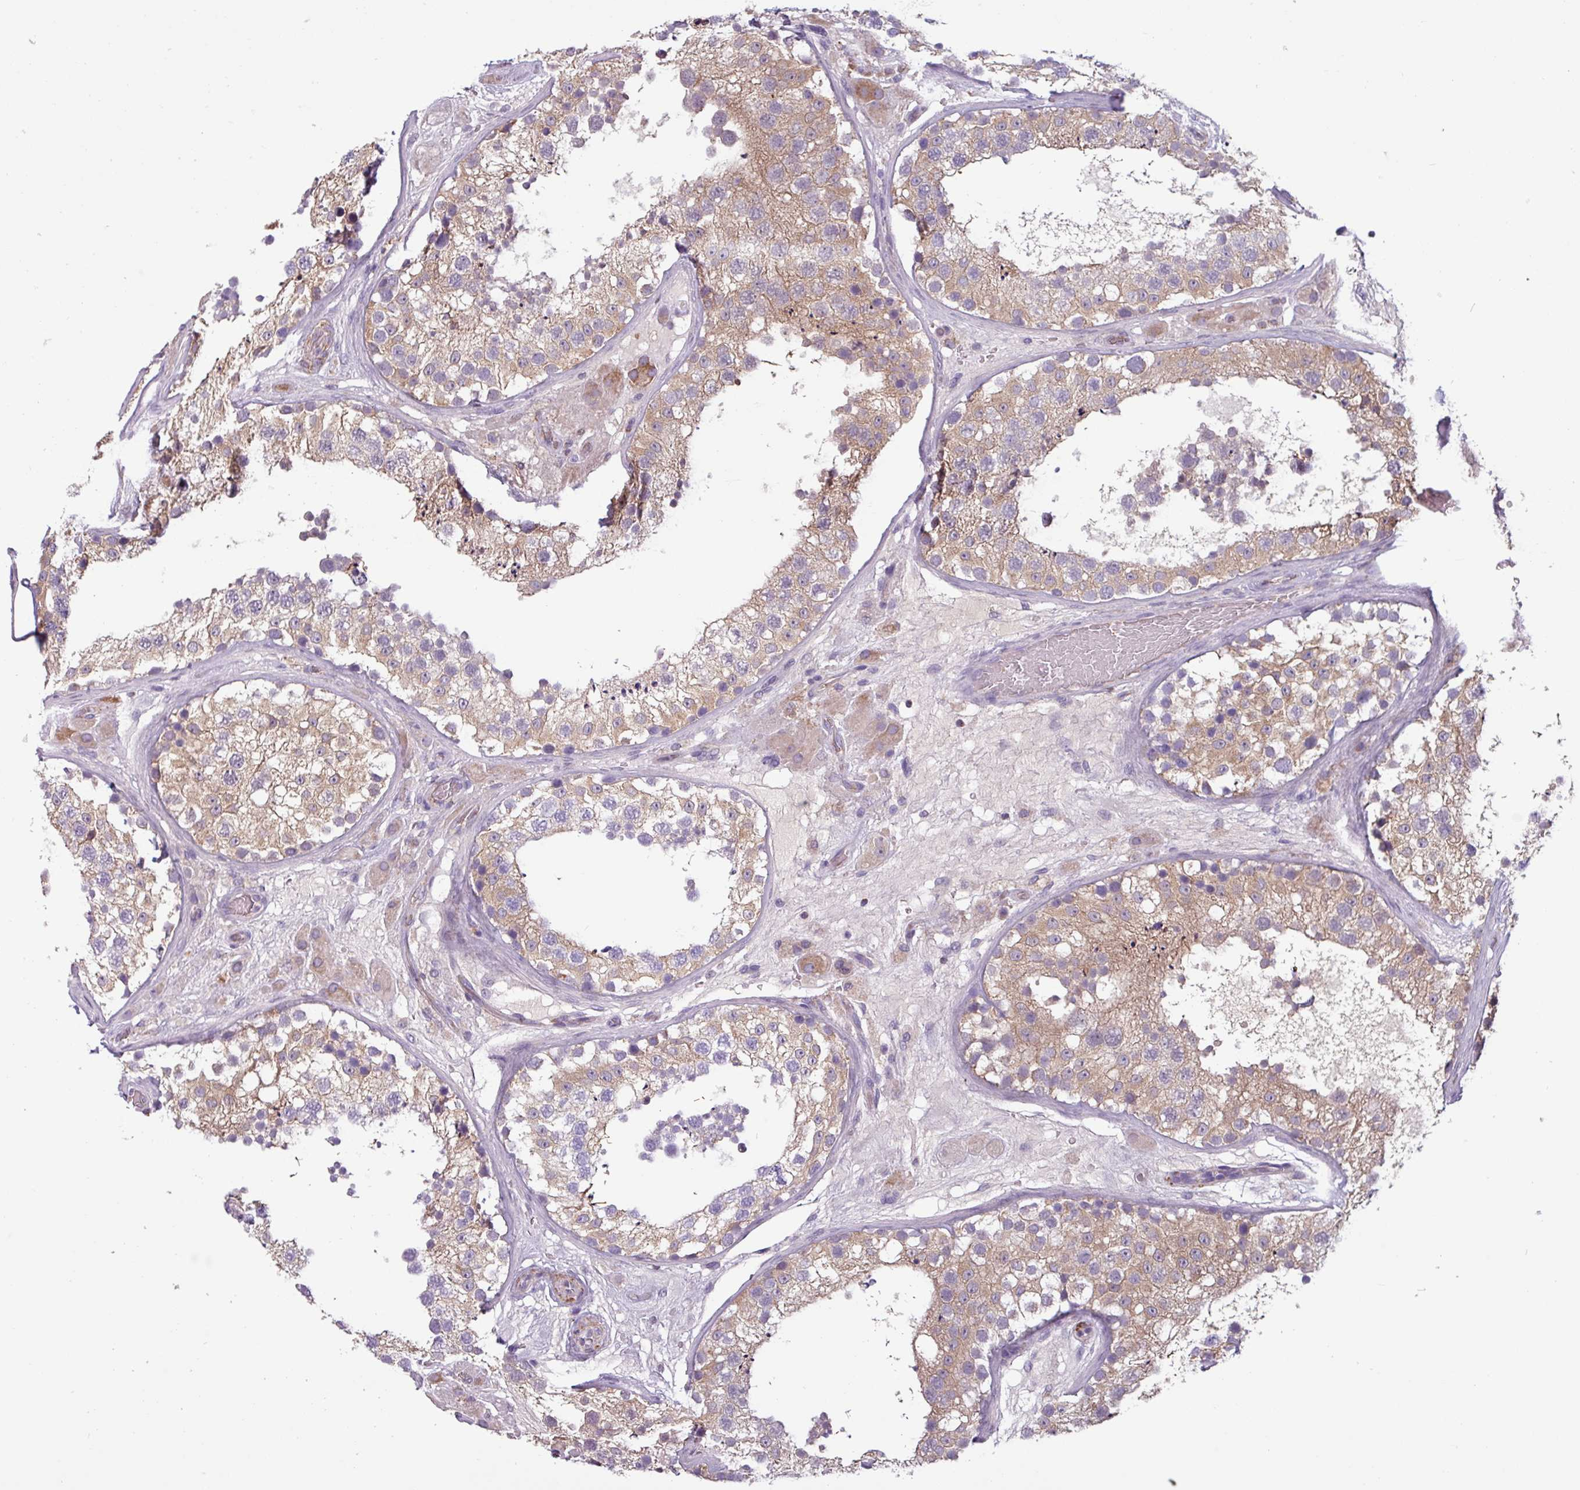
{"staining": {"intensity": "moderate", "quantity": "25%-75%", "location": "cytoplasmic/membranous"}, "tissue": "testis", "cell_type": "Cells in seminiferous ducts", "image_type": "normal", "snomed": [{"axis": "morphology", "description": "Normal tissue, NOS"}, {"axis": "topography", "description": "Testis"}], "caption": "The image reveals immunohistochemical staining of unremarkable testis. There is moderate cytoplasmic/membranous positivity is seen in approximately 25%-75% of cells in seminiferous ducts. (DAB IHC with brightfield microscopy, high magnification).", "gene": "CAMK1", "patient": {"sex": "male", "age": 26}}